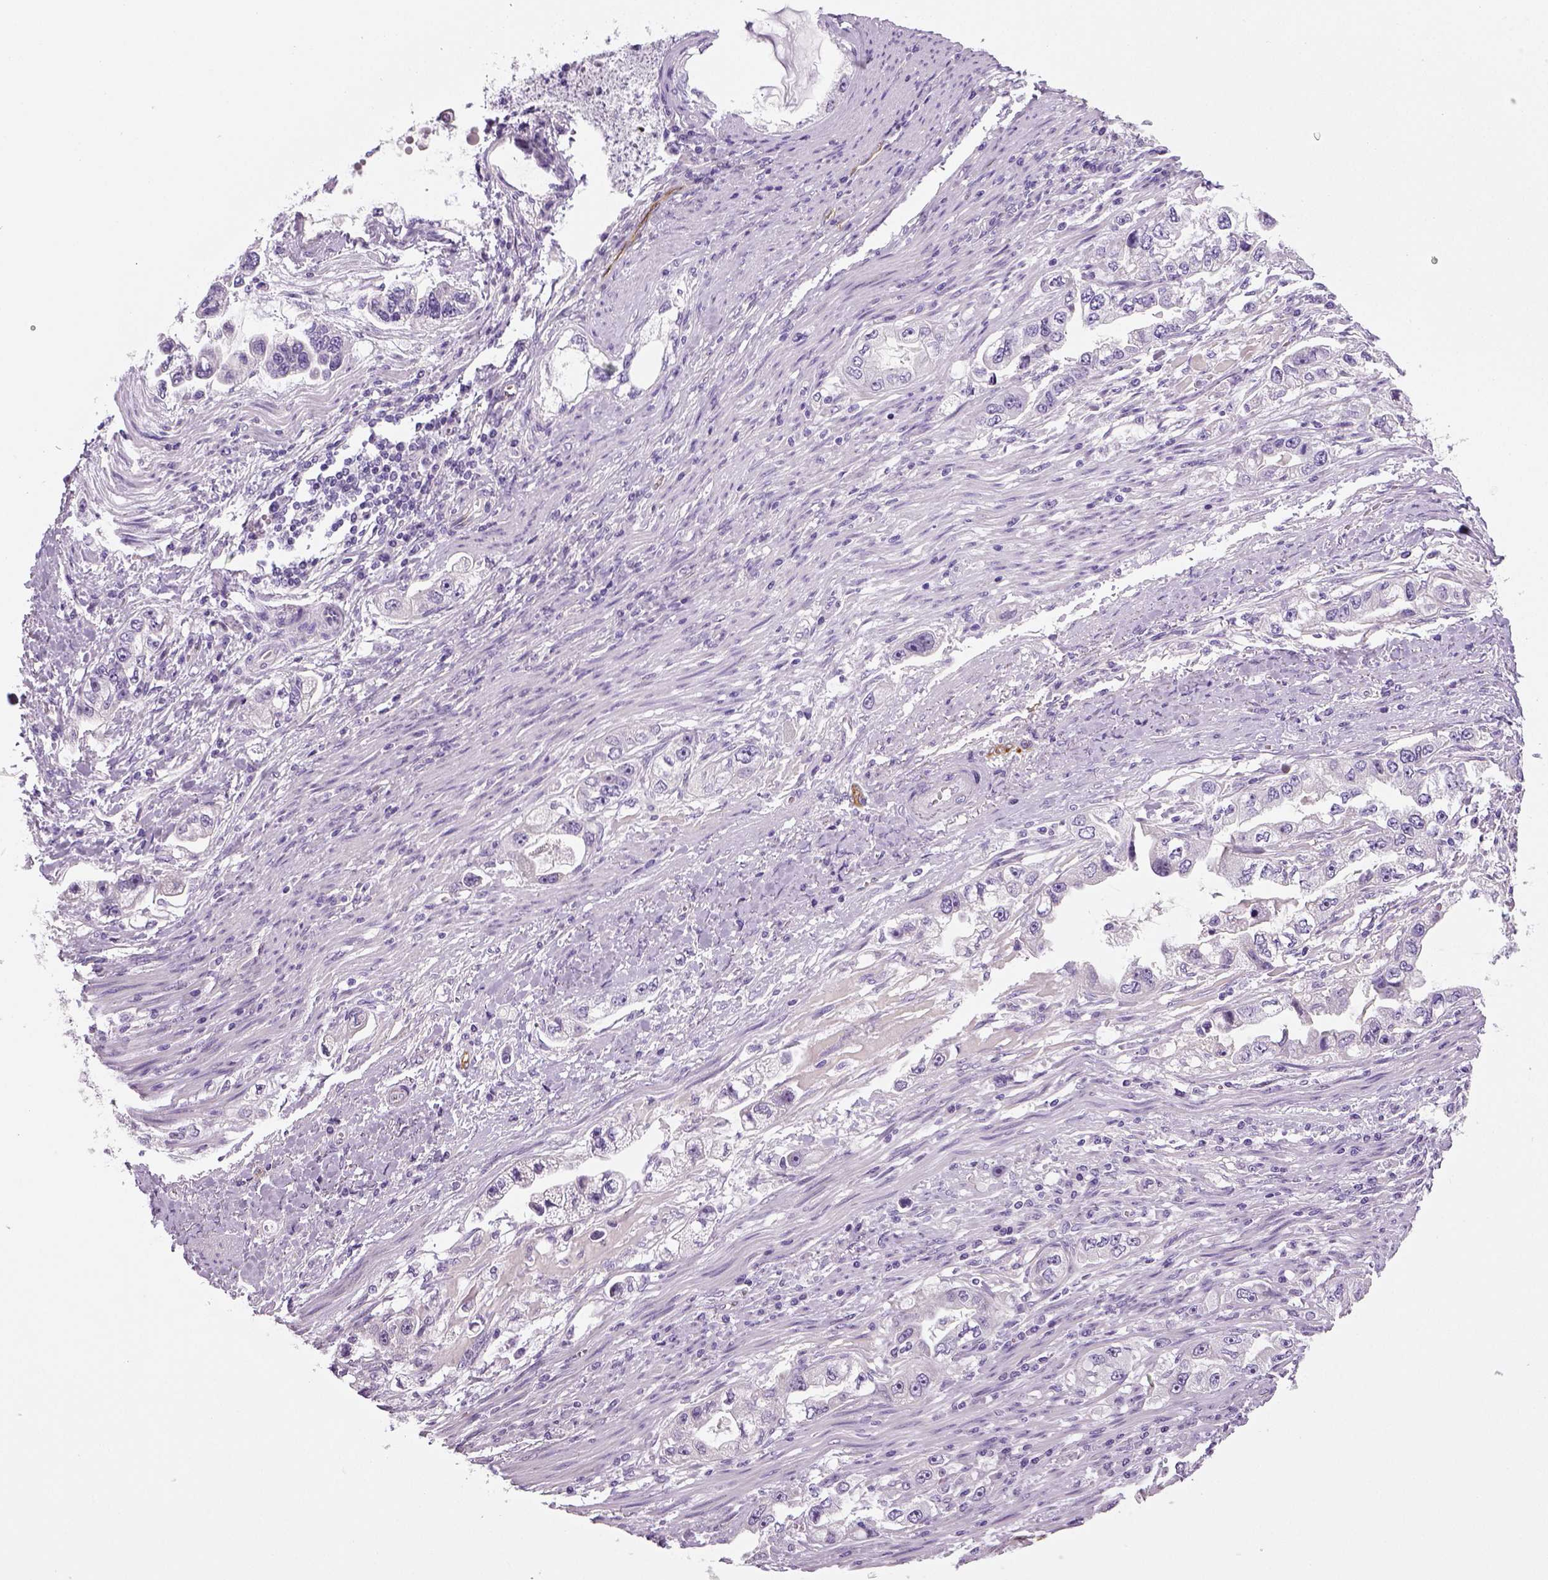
{"staining": {"intensity": "negative", "quantity": "none", "location": "none"}, "tissue": "stomach cancer", "cell_type": "Tumor cells", "image_type": "cancer", "snomed": [{"axis": "morphology", "description": "Adenocarcinoma, NOS"}, {"axis": "topography", "description": "Stomach, lower"}], "caption": "An image of human stomach cancer (adenocarcinoma) is negative for staining in tumor cells.", "gene": "TSPAN7", "patient": {"sex": "female", "age": 93}}